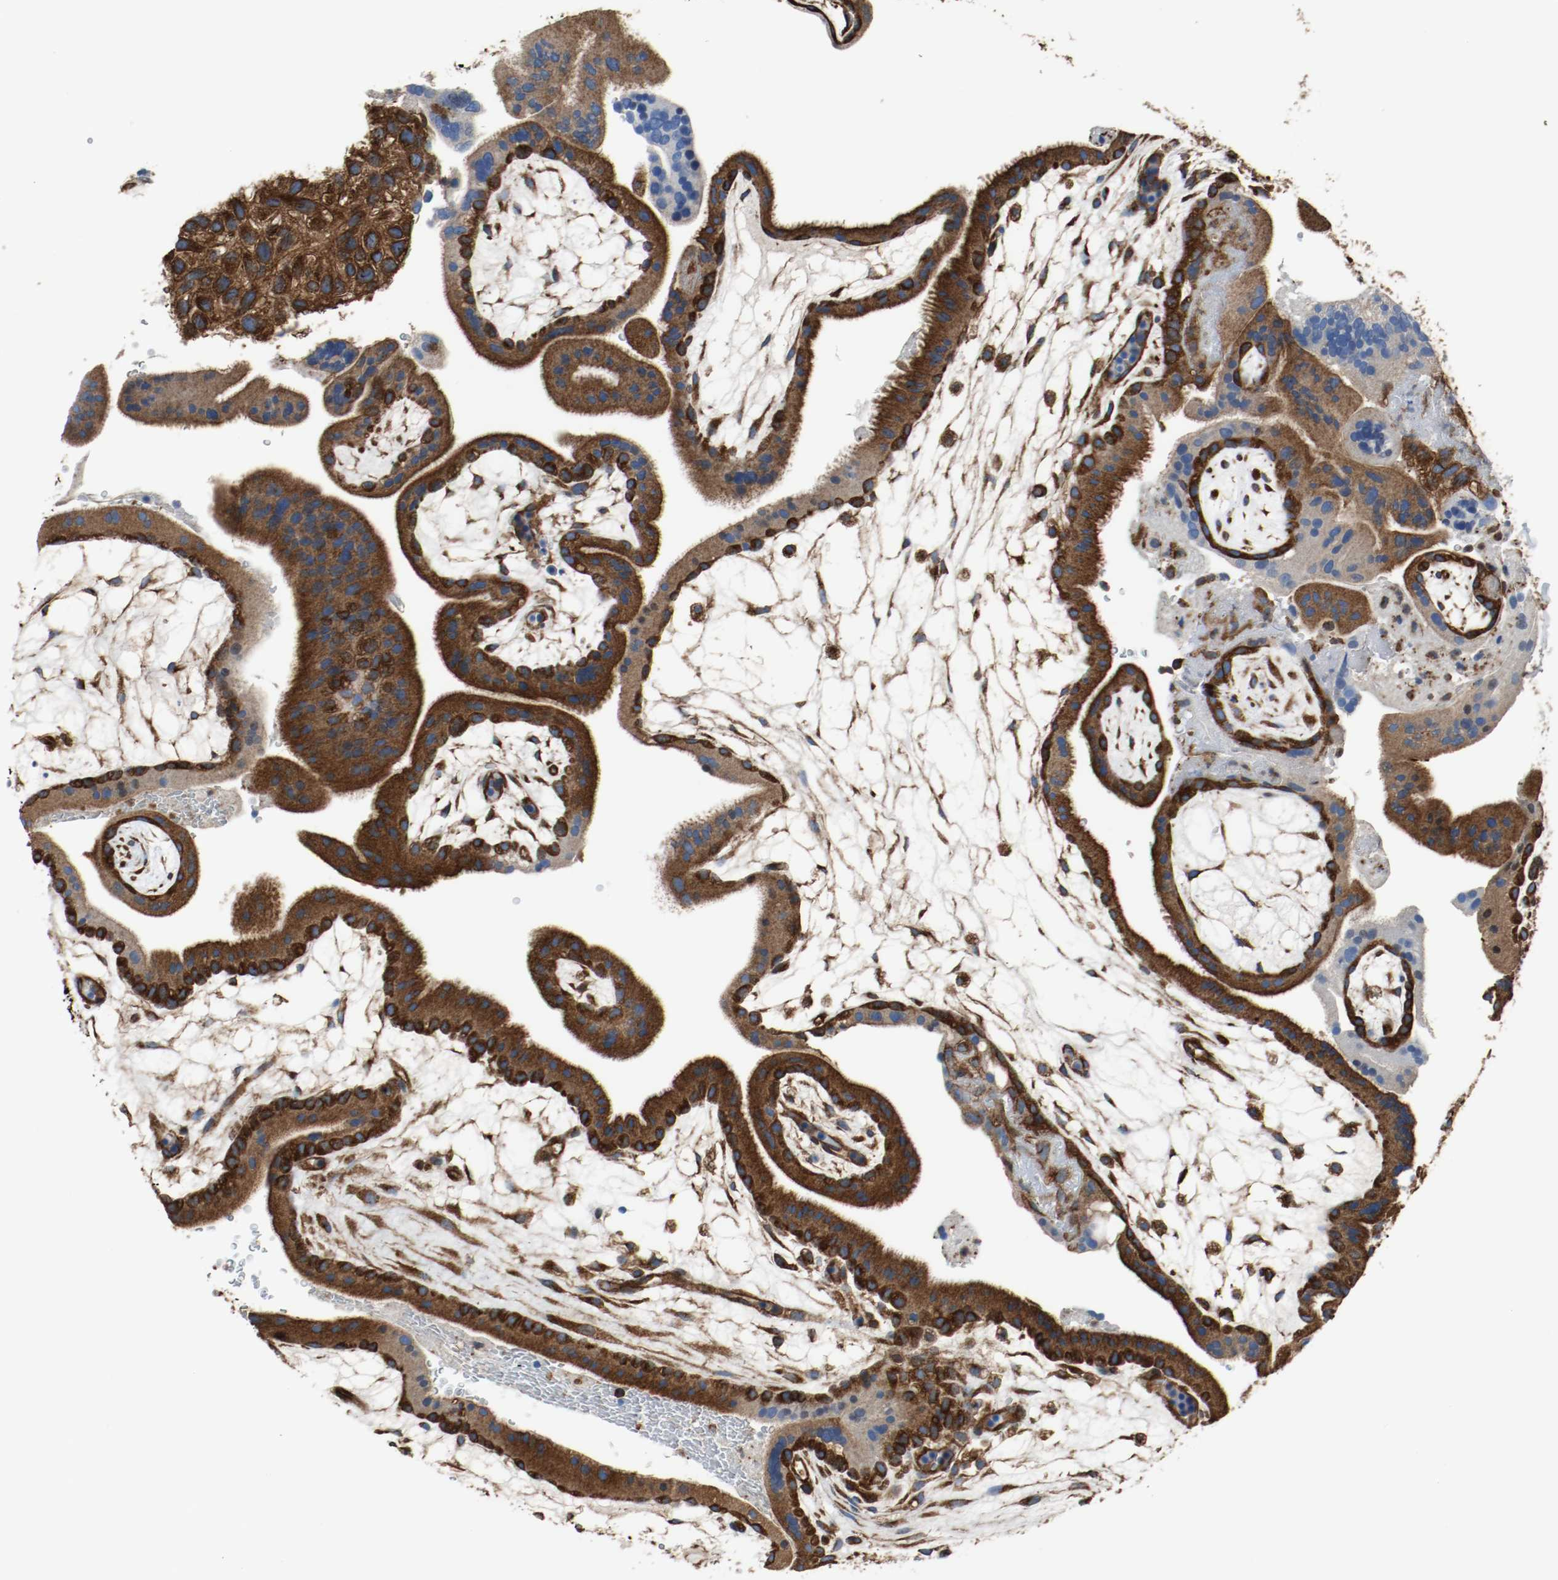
{"staining": {"intensity": "strong", "quantity": ">75%", "location": "cytoplasmic/membranous"}, "tissue": "placenta", "cell_type": "Decidual cells", "image_type": "normal", "snomed": [{"axis": "morphology", "description": "Normal tissue, NOS"}, {"axis": "topography", "description": "Placenta"}], "caption": "A high amount of strong cytoplasmic/membranous expression is present in about >75% of decidual cells in benign placenta. The staining was performed using DAB to visualize the protein expression in brown, while the nuclei were stained in blue with hematoxylin (Magnification: 20x).", "gene": "TUBA3D", "patient": {"sex": "female", "age": 19}}